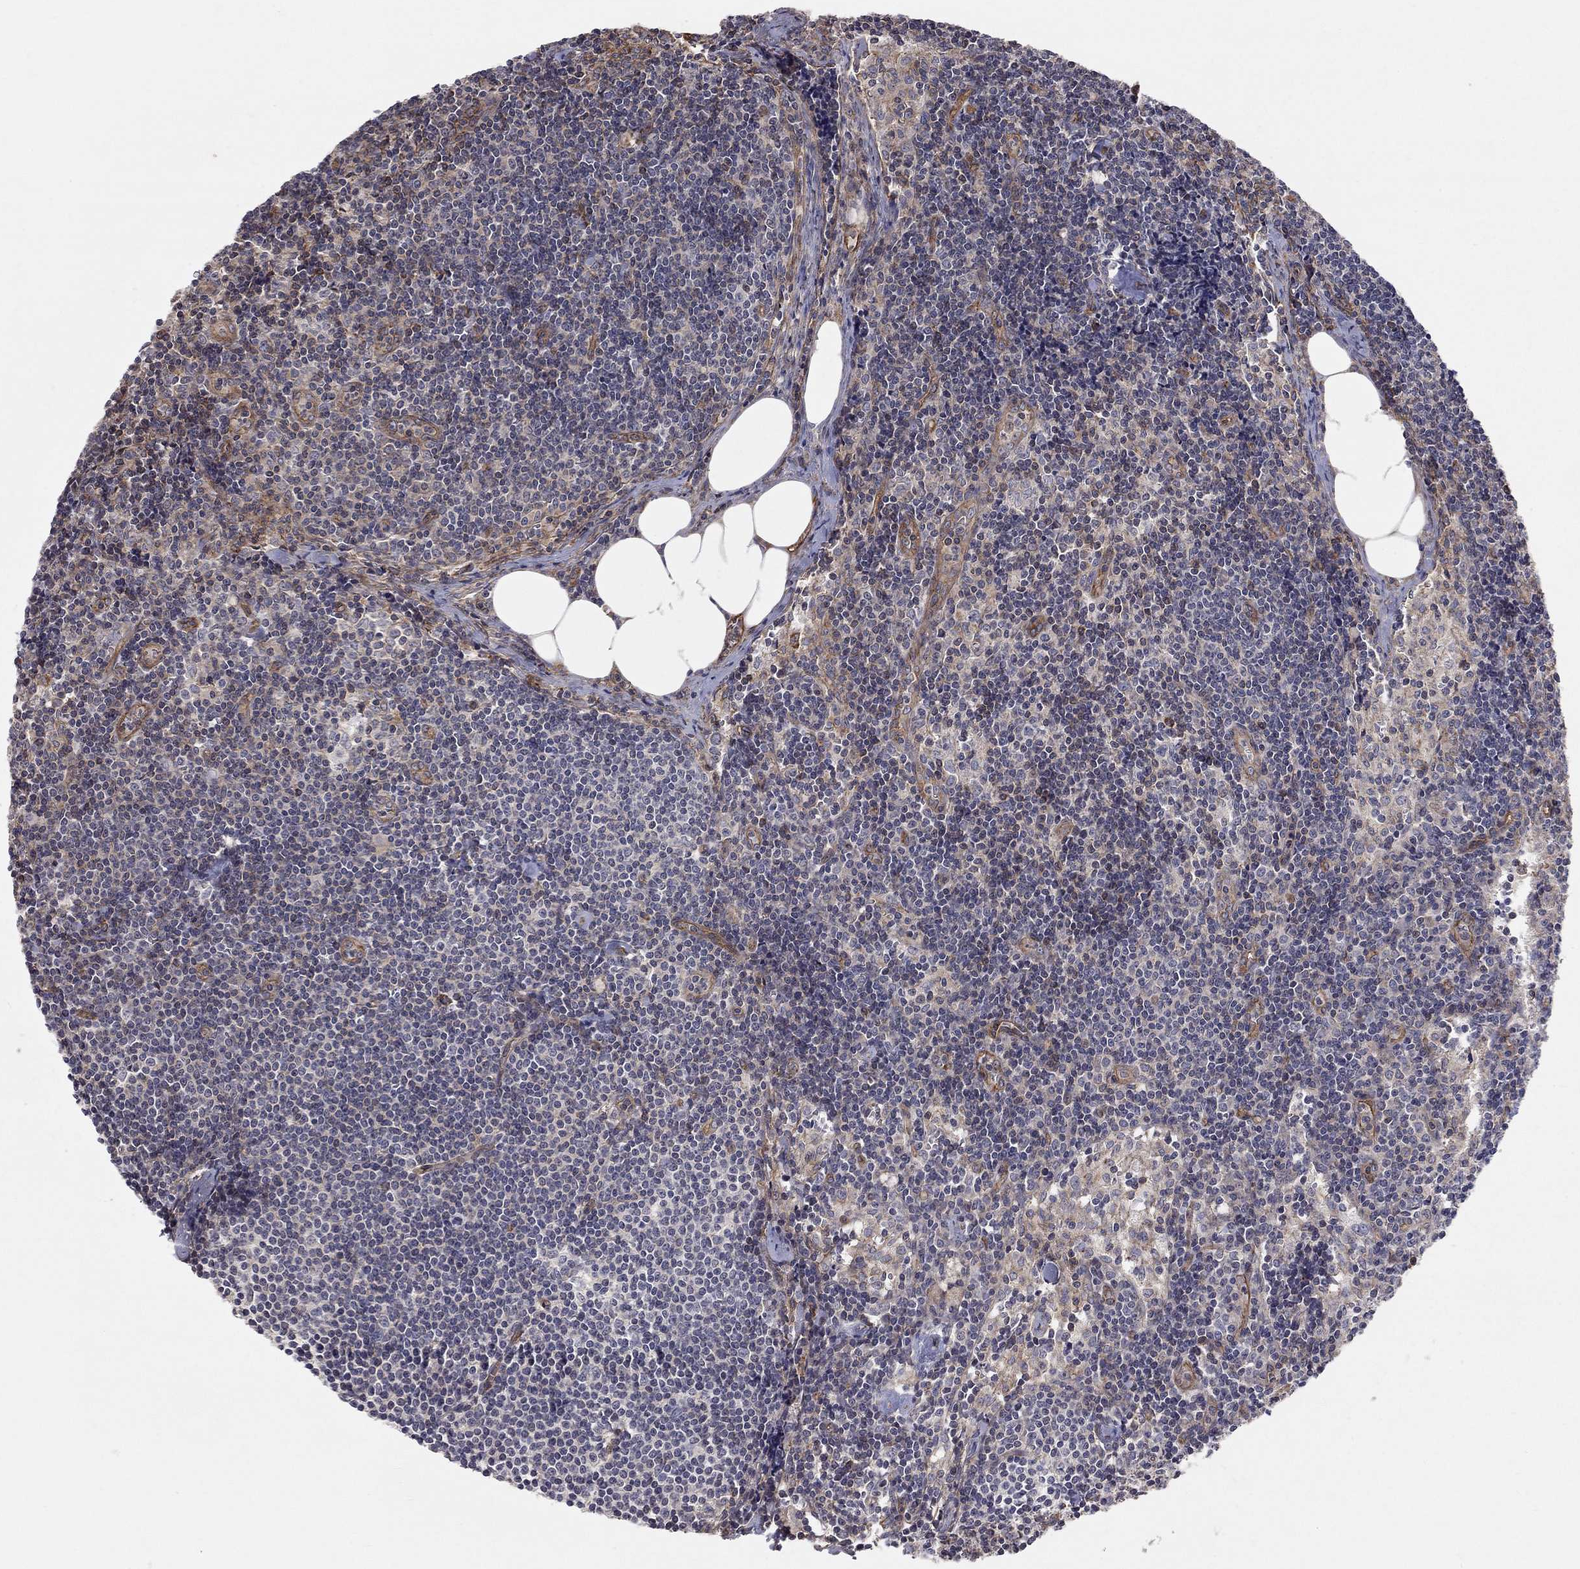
{"staining": {"intensity": "negative", "quantity": "none", "location": "none"}, "tissue": "lymph node", "cell_type": "Germinal center cells", "image_type": "normal", "snomed": [{"axis": "morphology", "description": "Normal tissue, NOS"}, {"axis": "topography", "description": "Lymph node"}], "caption": "Immunohistochemistry (IHC) of normal lymph node displays no staining in germinal center cells. (DAB immunohistochemistry, high magnification).", "gene": "RASEF", "patient": {"sex": "female", "age": 51}}